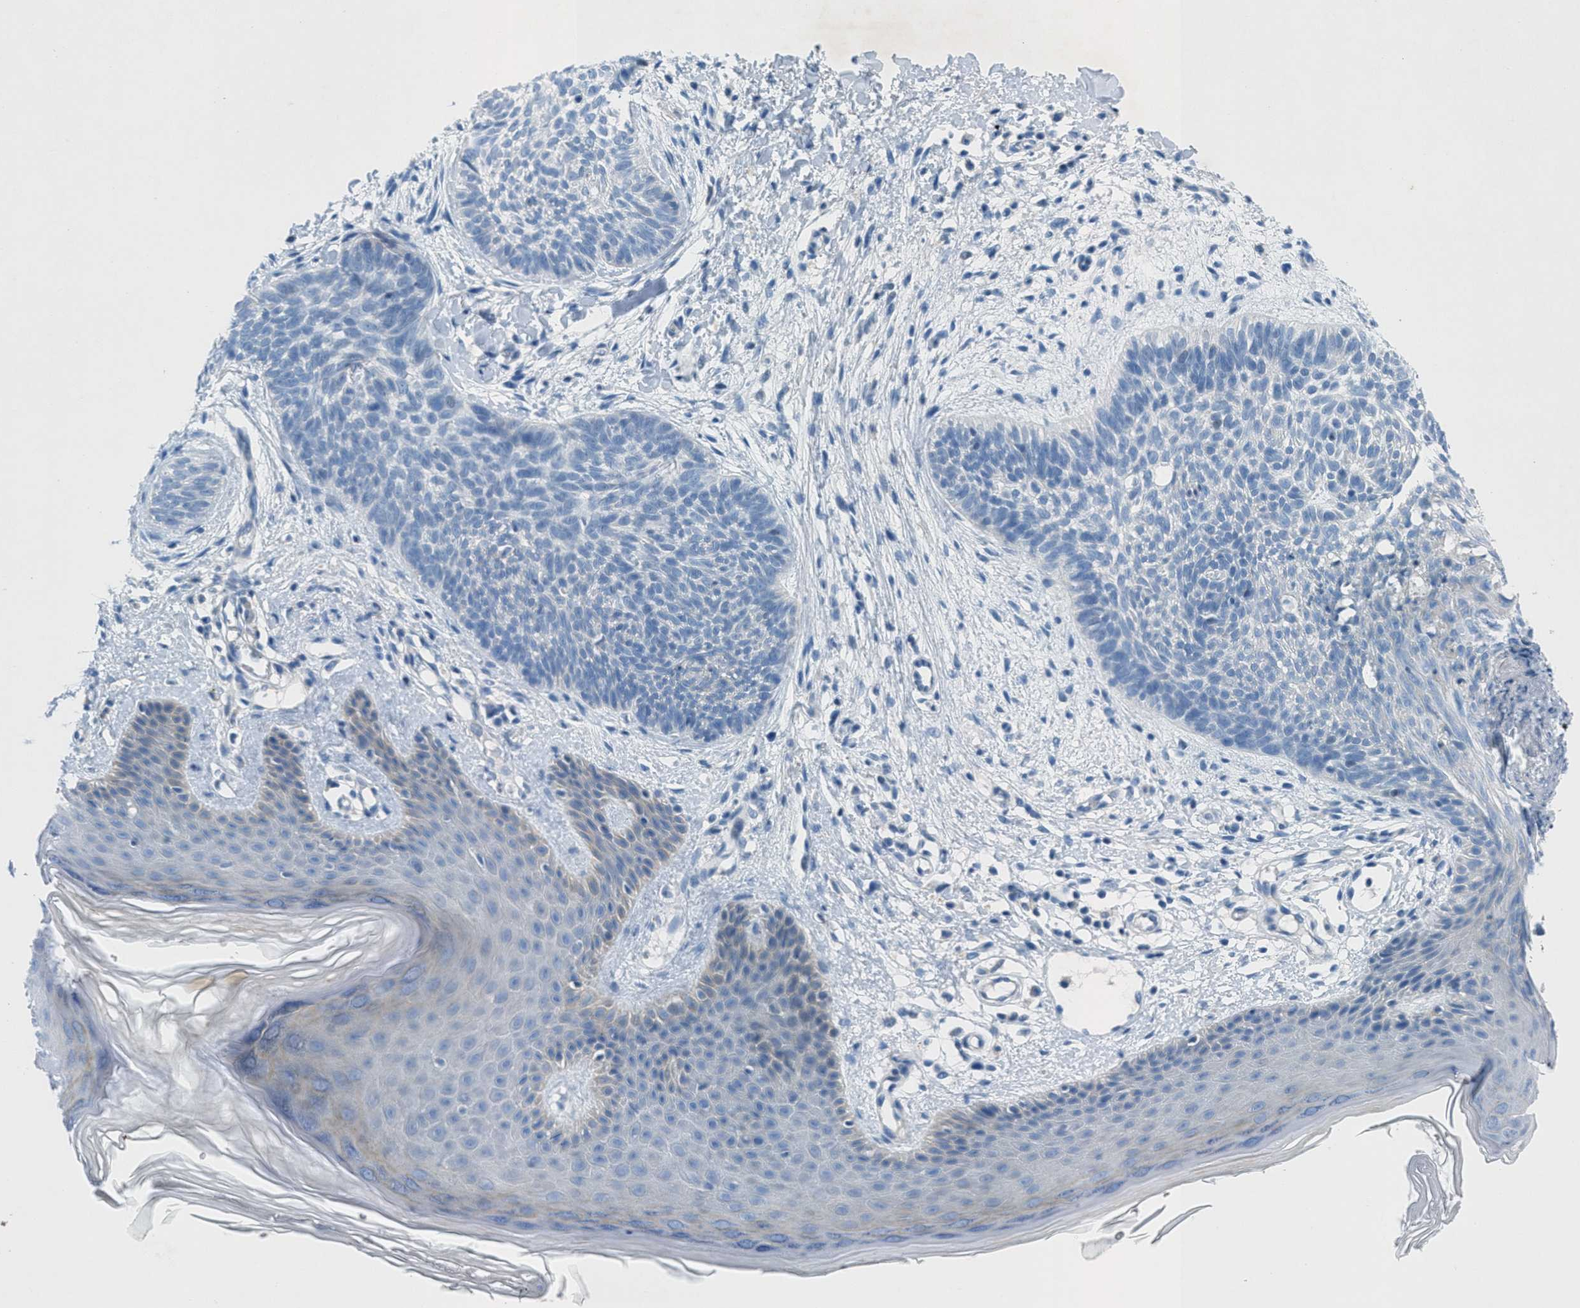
{"staining": {"intensity": "negative", "quantity": "none", "location": "none"}, "tissue": "skin cancer", "cell_type": "Tumor cells", "image_type": "cancer", "snomed": [{"axis": "morphology", "description": "Basal cell carcinoma"}, {"axis": "topography", "description": "Skin"}], "caption": "This is an immunohistochemistry (IHC) micrograph of skin cancer. There is no expression in tumor cells.", "gene": "GALNT17", "patient": {"sex": "female", "age": 59}}